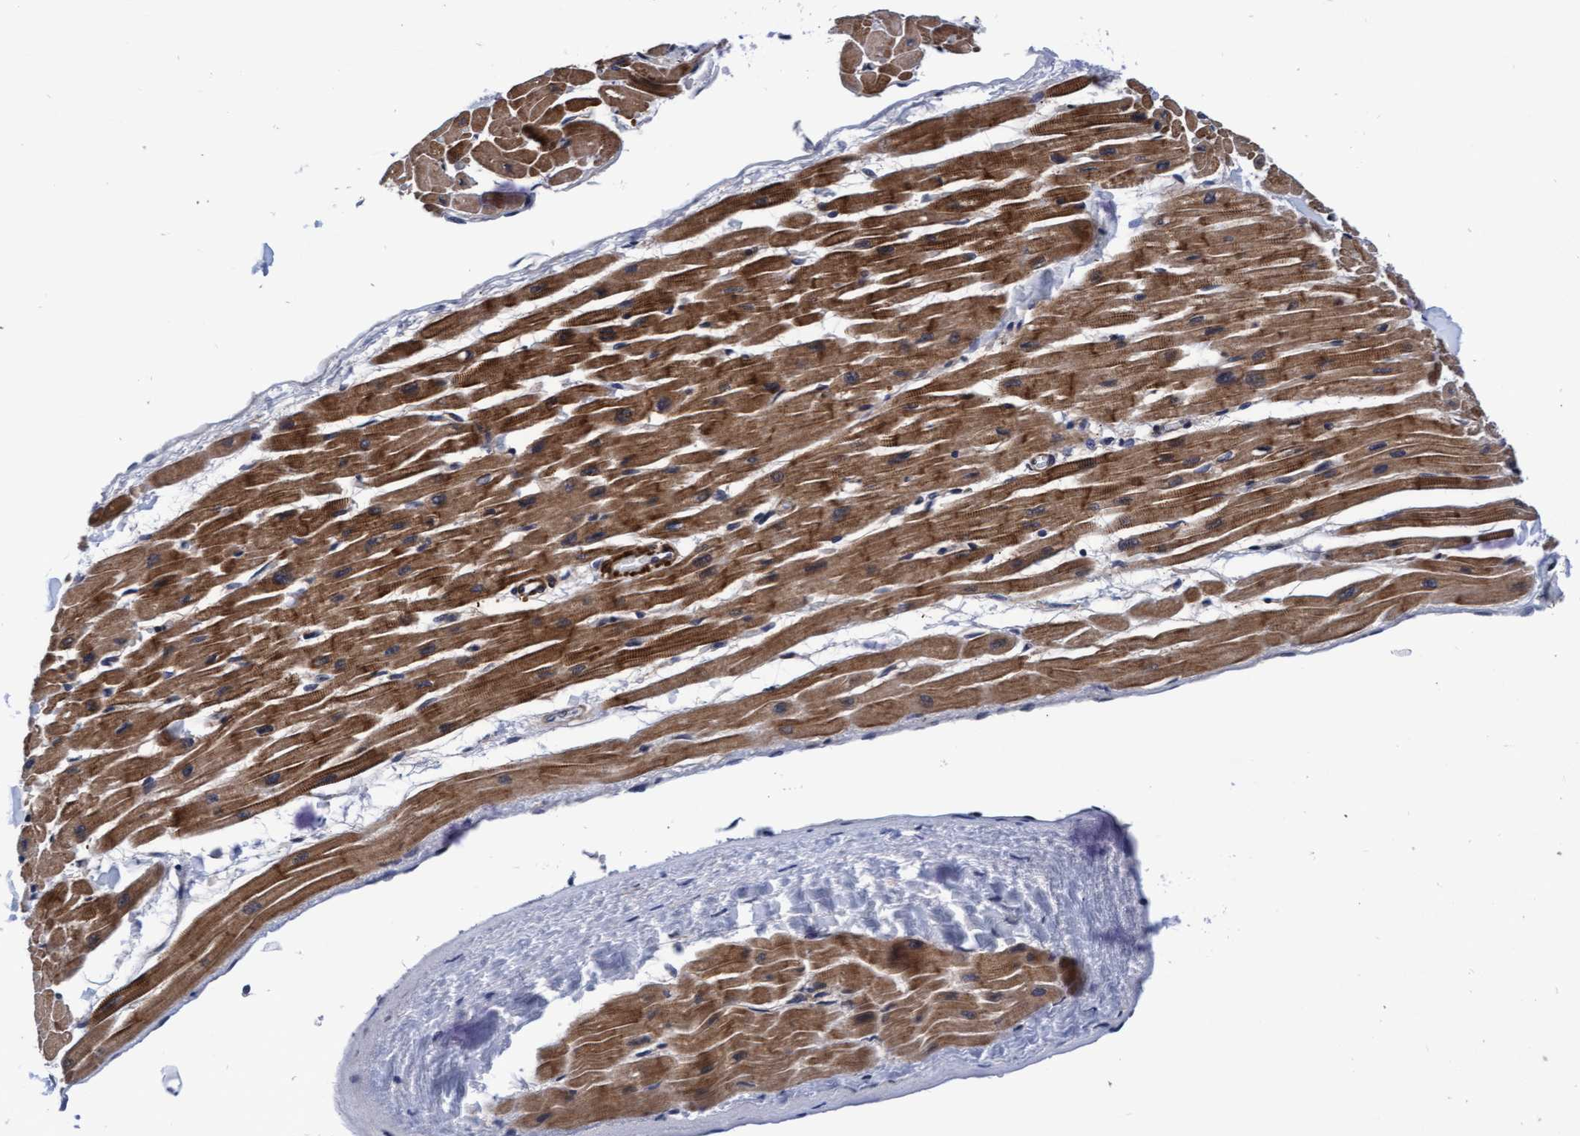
{"staining": {"intensity": "strong", "quantity": ">75%", "location": "cytoplasmic/membranous"}, "tissue": "heart muscle", "cell_type": "Cardiomyocytes", "image_type": "normal", "snomed": [{"axis": "morphology", "description": "Normal tissue, NOS"}, {"axis": "topography", "description": "Heart"}], "caption": "Immunohistochemical staining of benign heart muscle exhibits strong cytoplasmic/membranous protein staining in about >75% of cardiomyocytes.", "gene": "EFCAB13", "patient": {"sex": "male", "age": 45}}